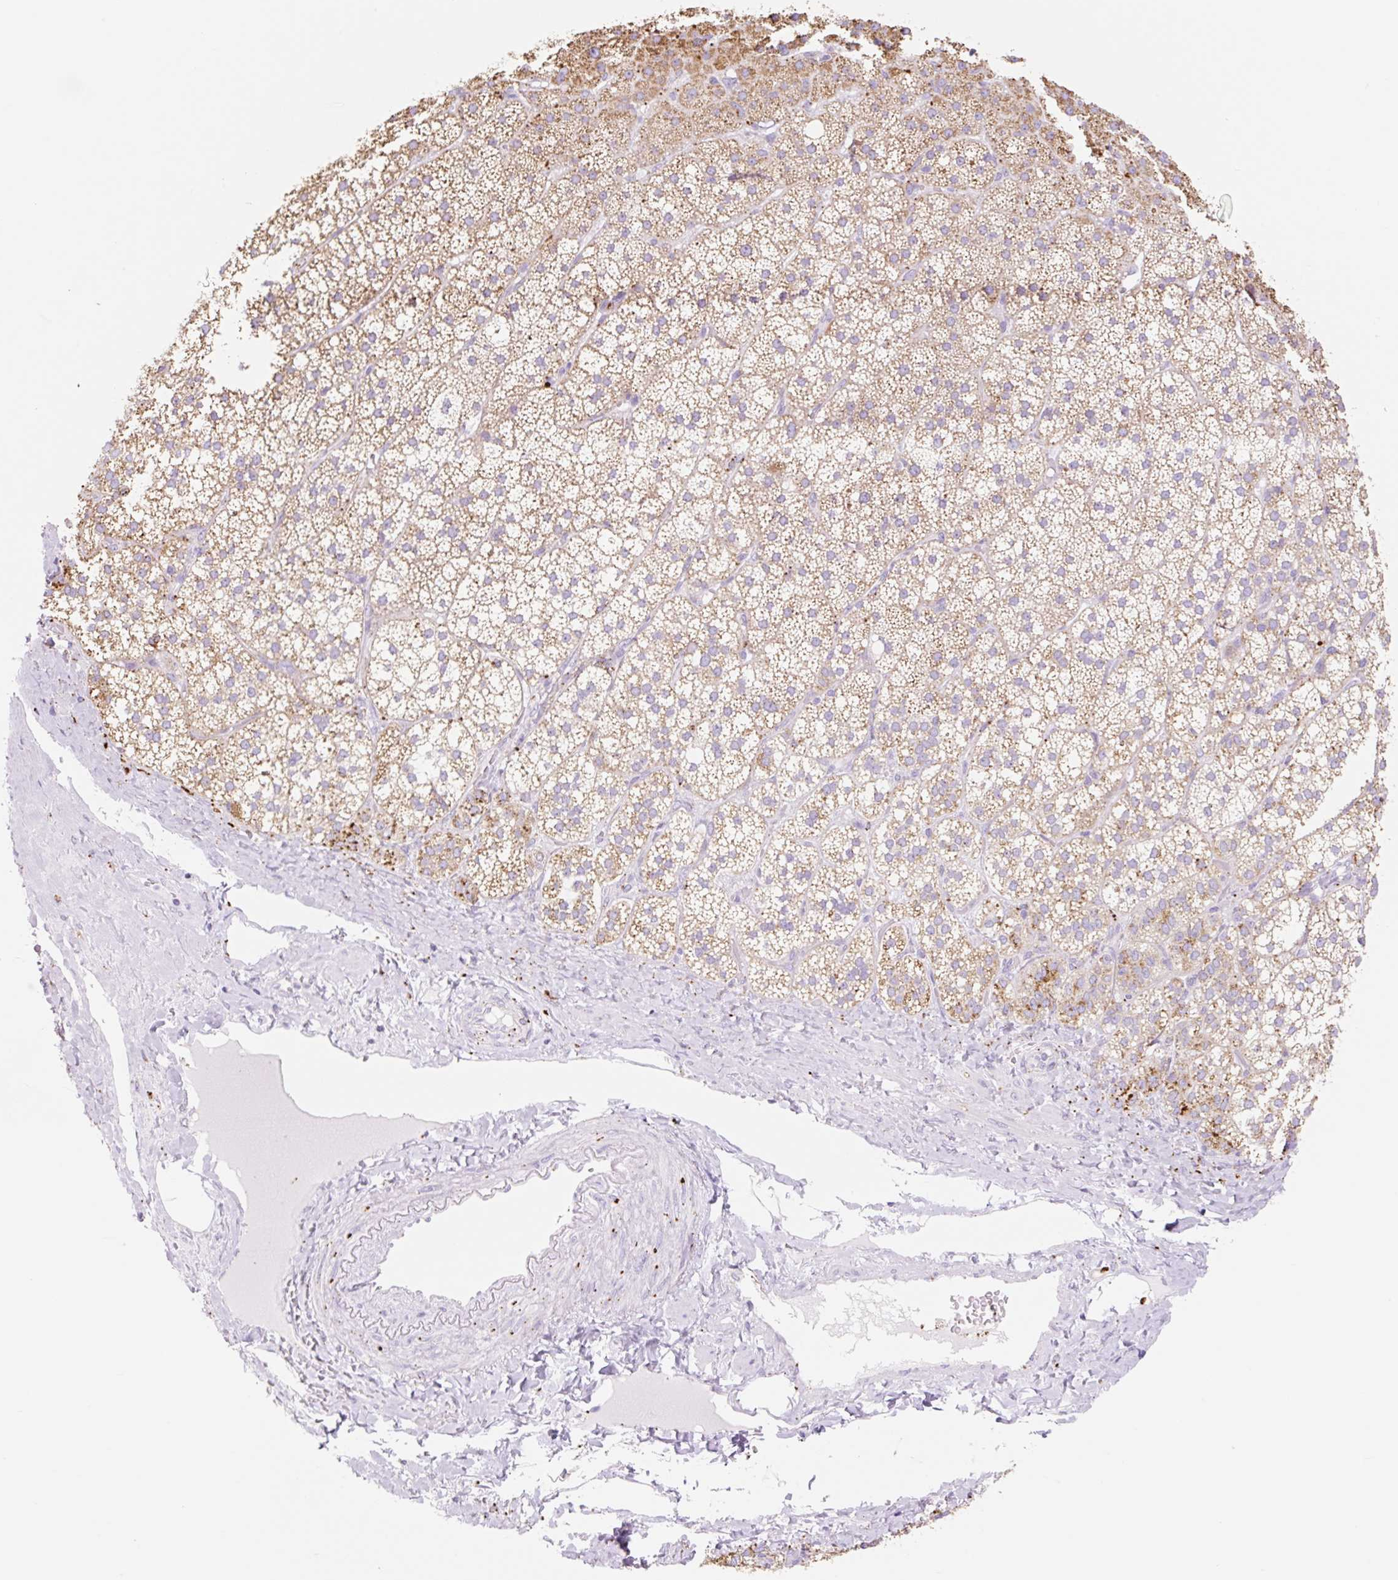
{"staining": {"intensity": "moderate", "quantity": ">75%", "location": "cytoplasmic/membranous"}, "tissue": "adrenal gland", "cell_type": "Glandular cells", "image_type": "normal", "snomed": [{"axis": "morphology", "description": "Normal tissue, NOS"}, {"axis": "topography", "description": "Adrenal gland"}], "caption": "Glandular cells demonstrate medium levels of moderate cytoplasmic/membranous positivity in about >75% of cells in unremarkable human adrenal gland. The protein is stained brown, and the nuclei are stained in blue (DAB (3,3'-diaminobenzidine) IHC with brightfield microscopy, high magnification).", "gene": "CLEC3A", "patient": {"sex": "male", "age": 53}}